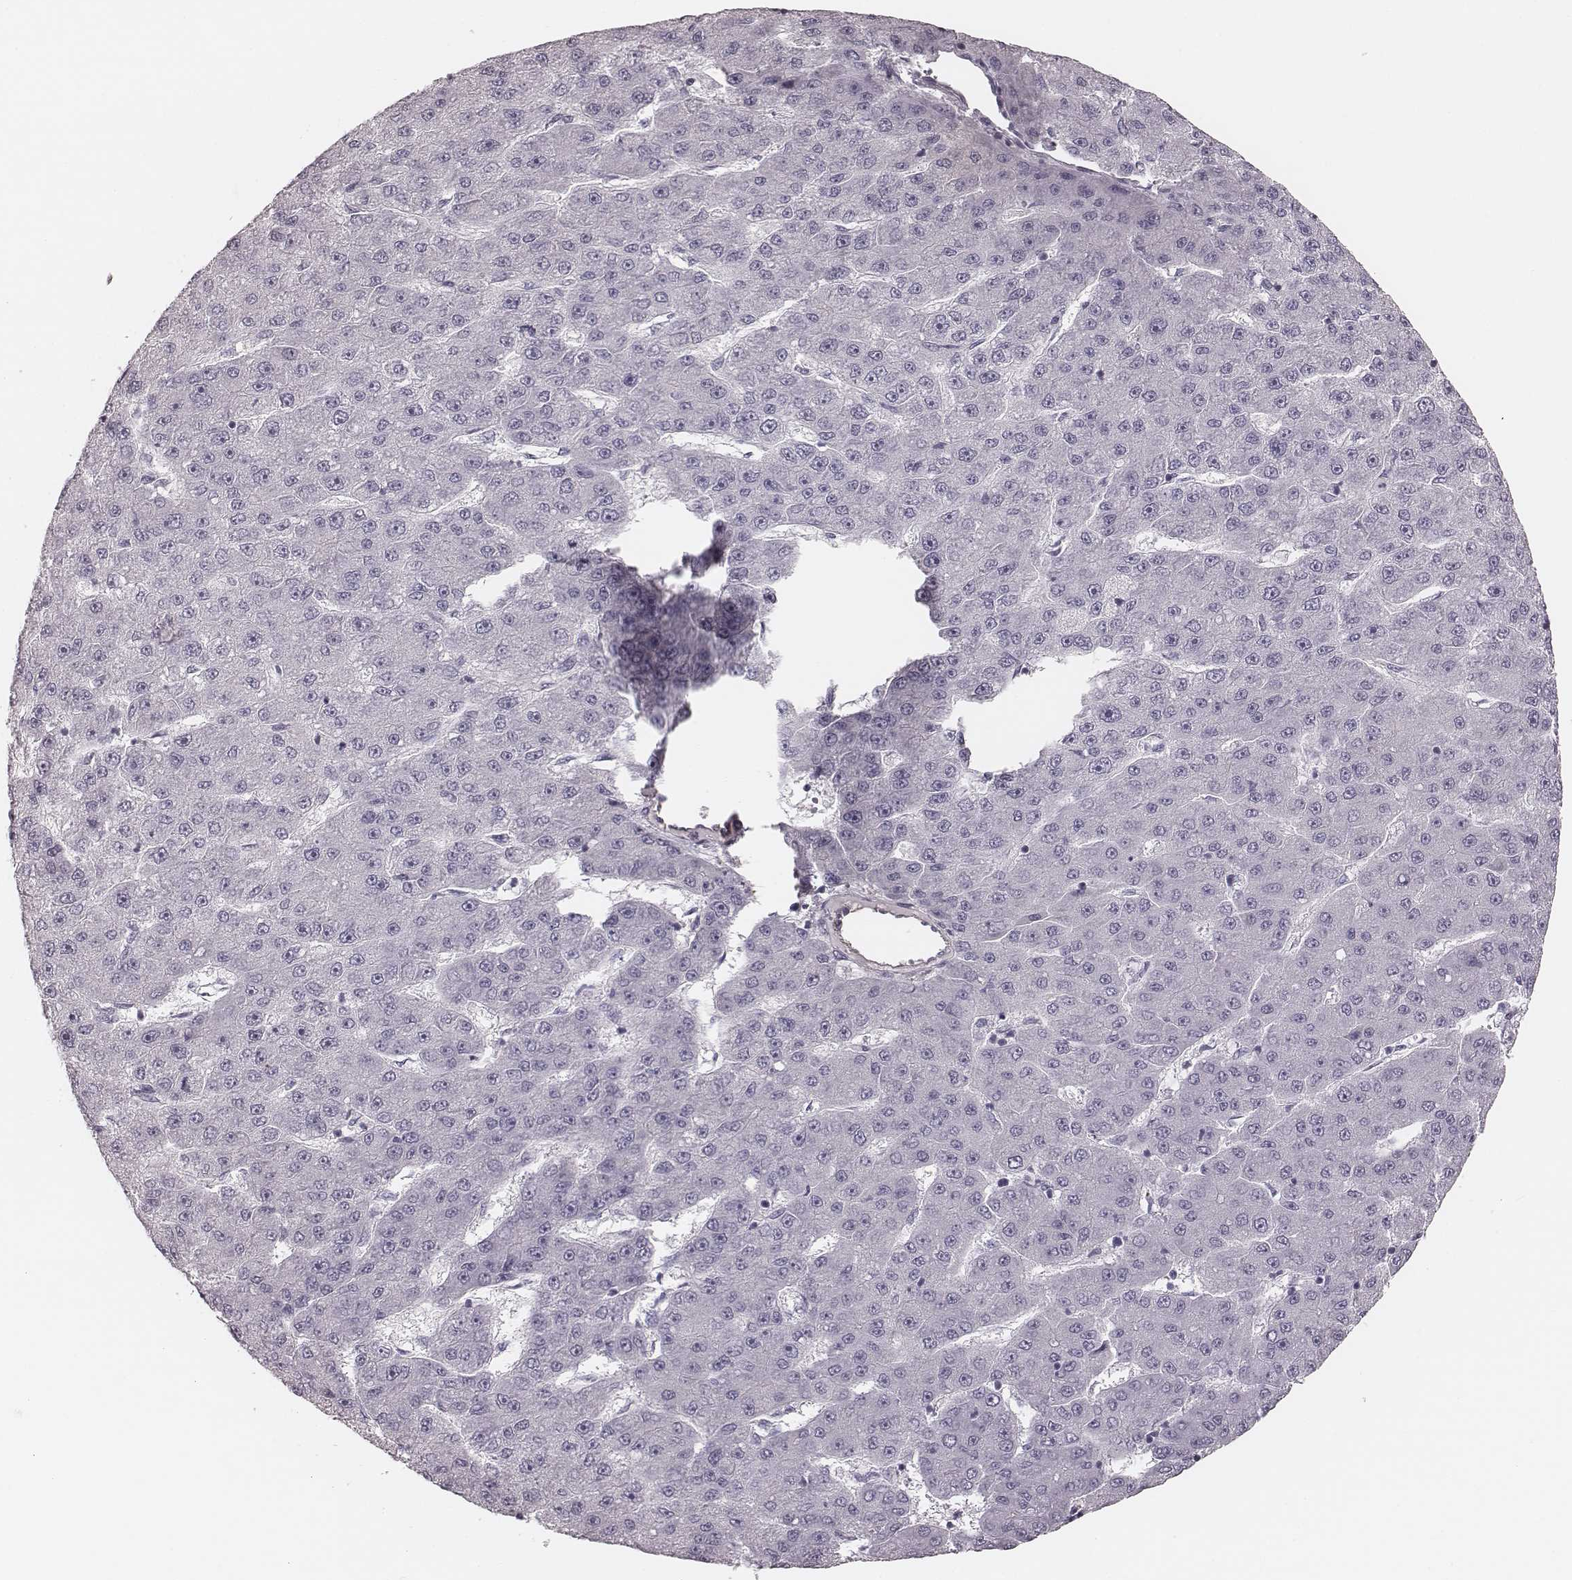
{"staining": {"intensity": "negative", "quantity": "none", "location": "none"}, "tissue": "liver cancer", "cell_type": "Tumor cells", "image_type": "cancer", "snomed": [{"axis": "morphology", "description": "Carcinoma, Hepatocellular, NOS"}, {"axis": "topography", "description": "Liver"}], "caption": "IHC of human liver cancer (hepatocellular carcinoma) displays no positivity in tumor cells.", "gene": "S100Z", "patient": {"sex": "male", "age": 67}}